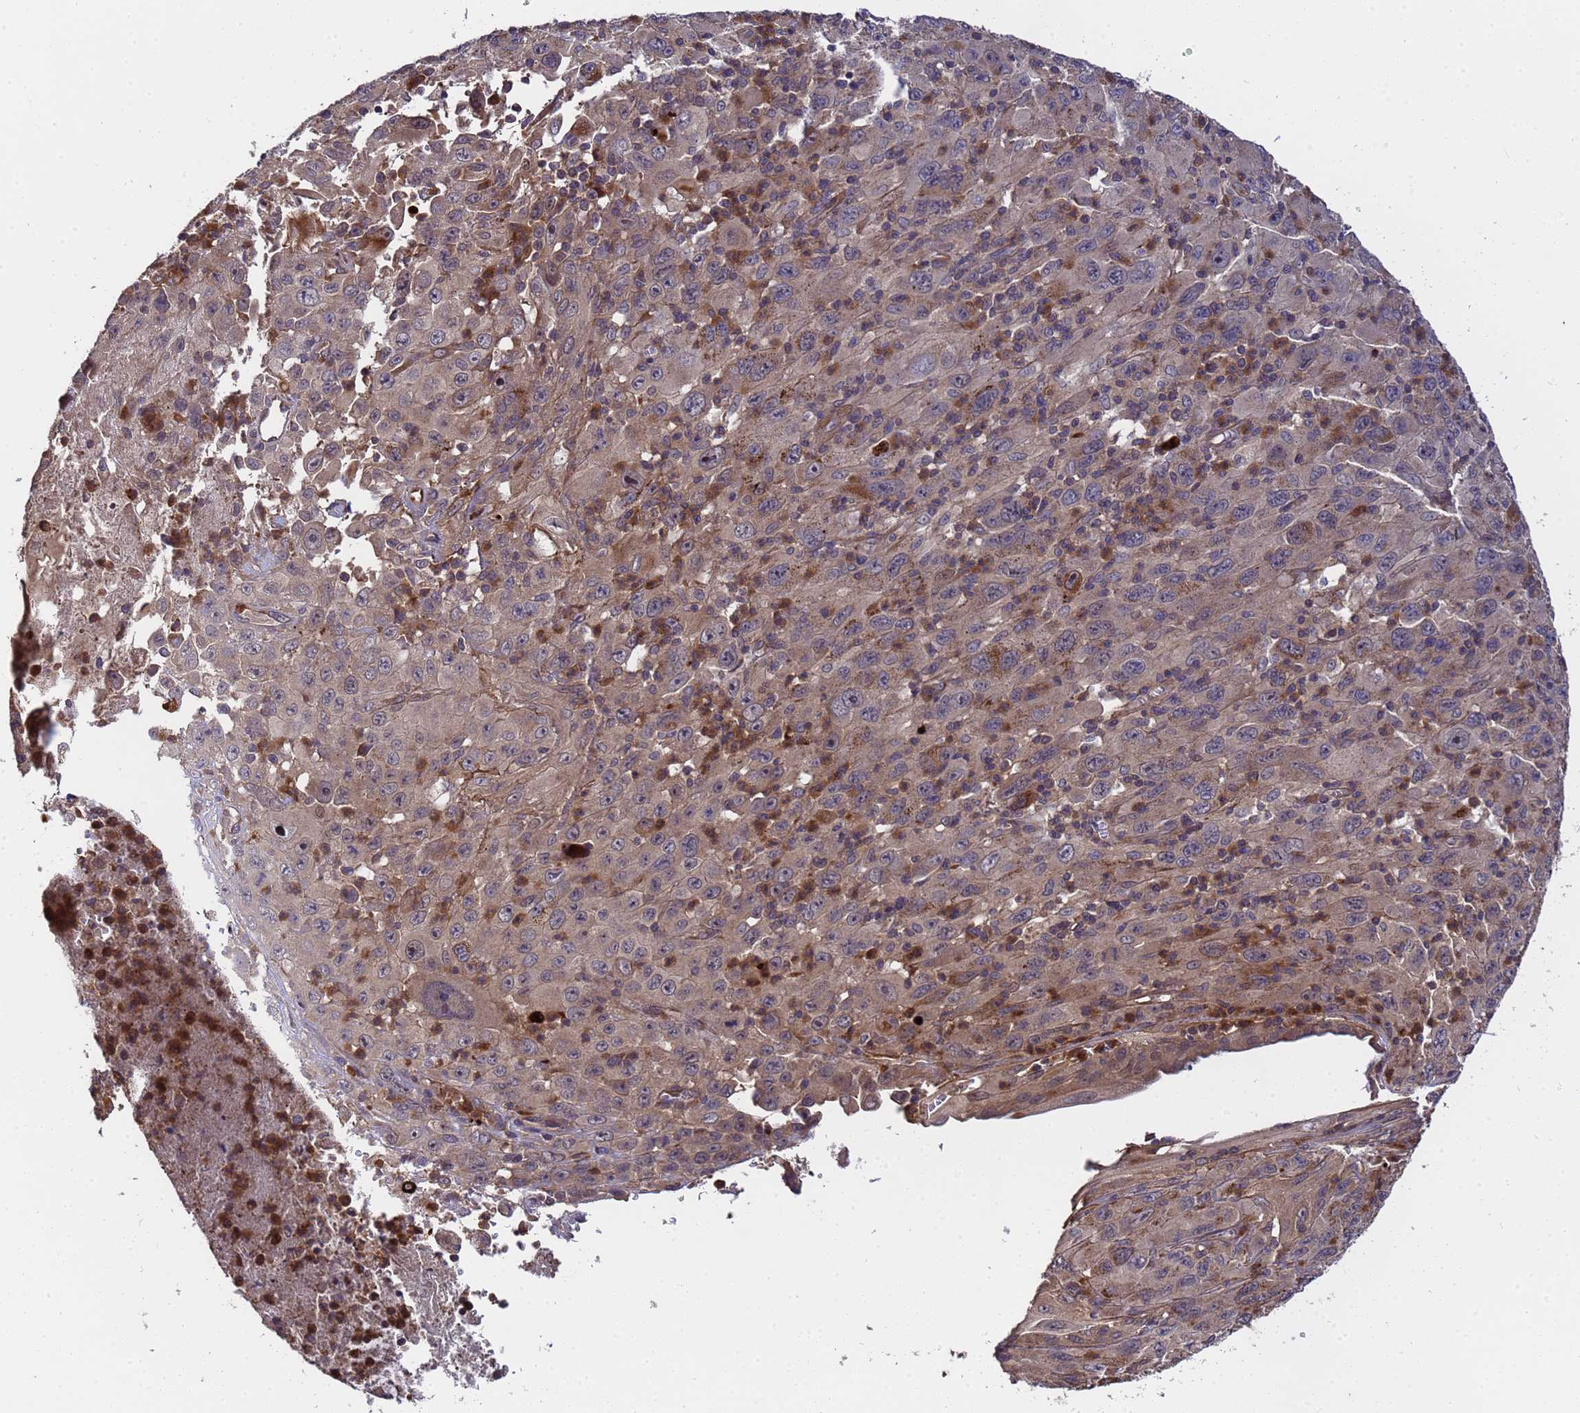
{"staining": {"intensity": "weak", "quantity": ">75%", "location": "cytoplasmic/membranous"}, "tissue": "melanoma", "cell_type": "Tumor cells", "image_type": "cancer", "snomed": [{"axis": "morphology", "description": "Malignant melanoma, Metastatic site"}, {"axis": "topography", "description": "Skin"}], "caption": "The photomicrograph shows staining of melanoma, revealing weak cytoplasmic/membranous protein expression (brown color) within tumor cells. (brown staining indicates protein expression, while blue staining denotes nuclei).", "gene": "GSTCD", "patient": {"sex": "female", "age": 56}}